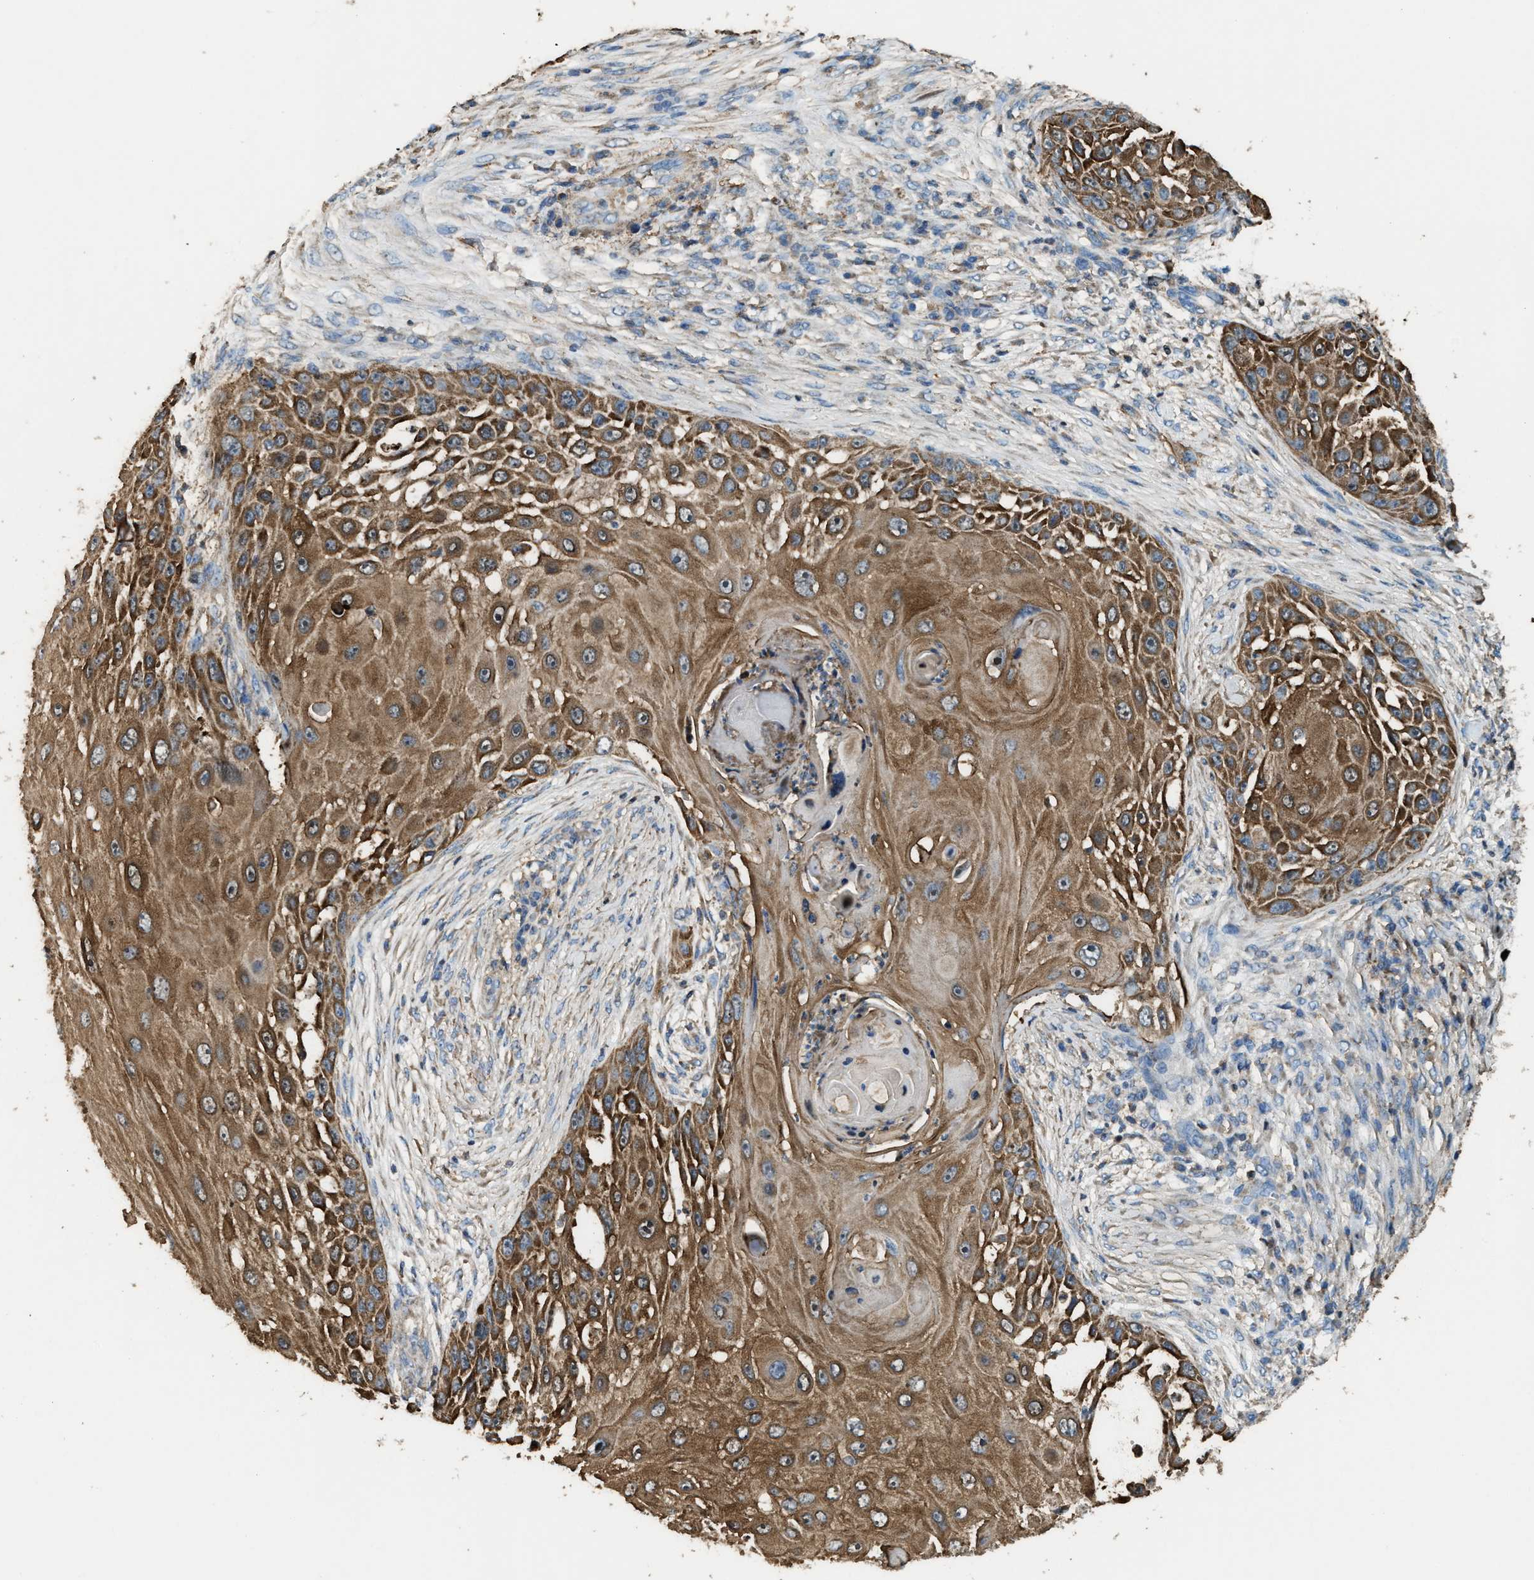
{"staining": {"intensity": "moderate", "quantity": ">75%", "location": "cytoplasmic/membranous"}, "tissue": "skin cancer", "cell_type": "Tumor cells", "image_type": "cancer", "snomed": [{"axis": "morphology", "description": "Squamous cell carcinoma, NOS"}, {"axis": "topography", "description": "Skin"}], "caption": "Protein expression by immunohistochemistry demonstrates moderate cytoplasmic/membranous staining in approximately >75% of tumor cells in skin cancer.", "gene": "SERPINB5", "patient": {"sex": "female", "age": 44}}